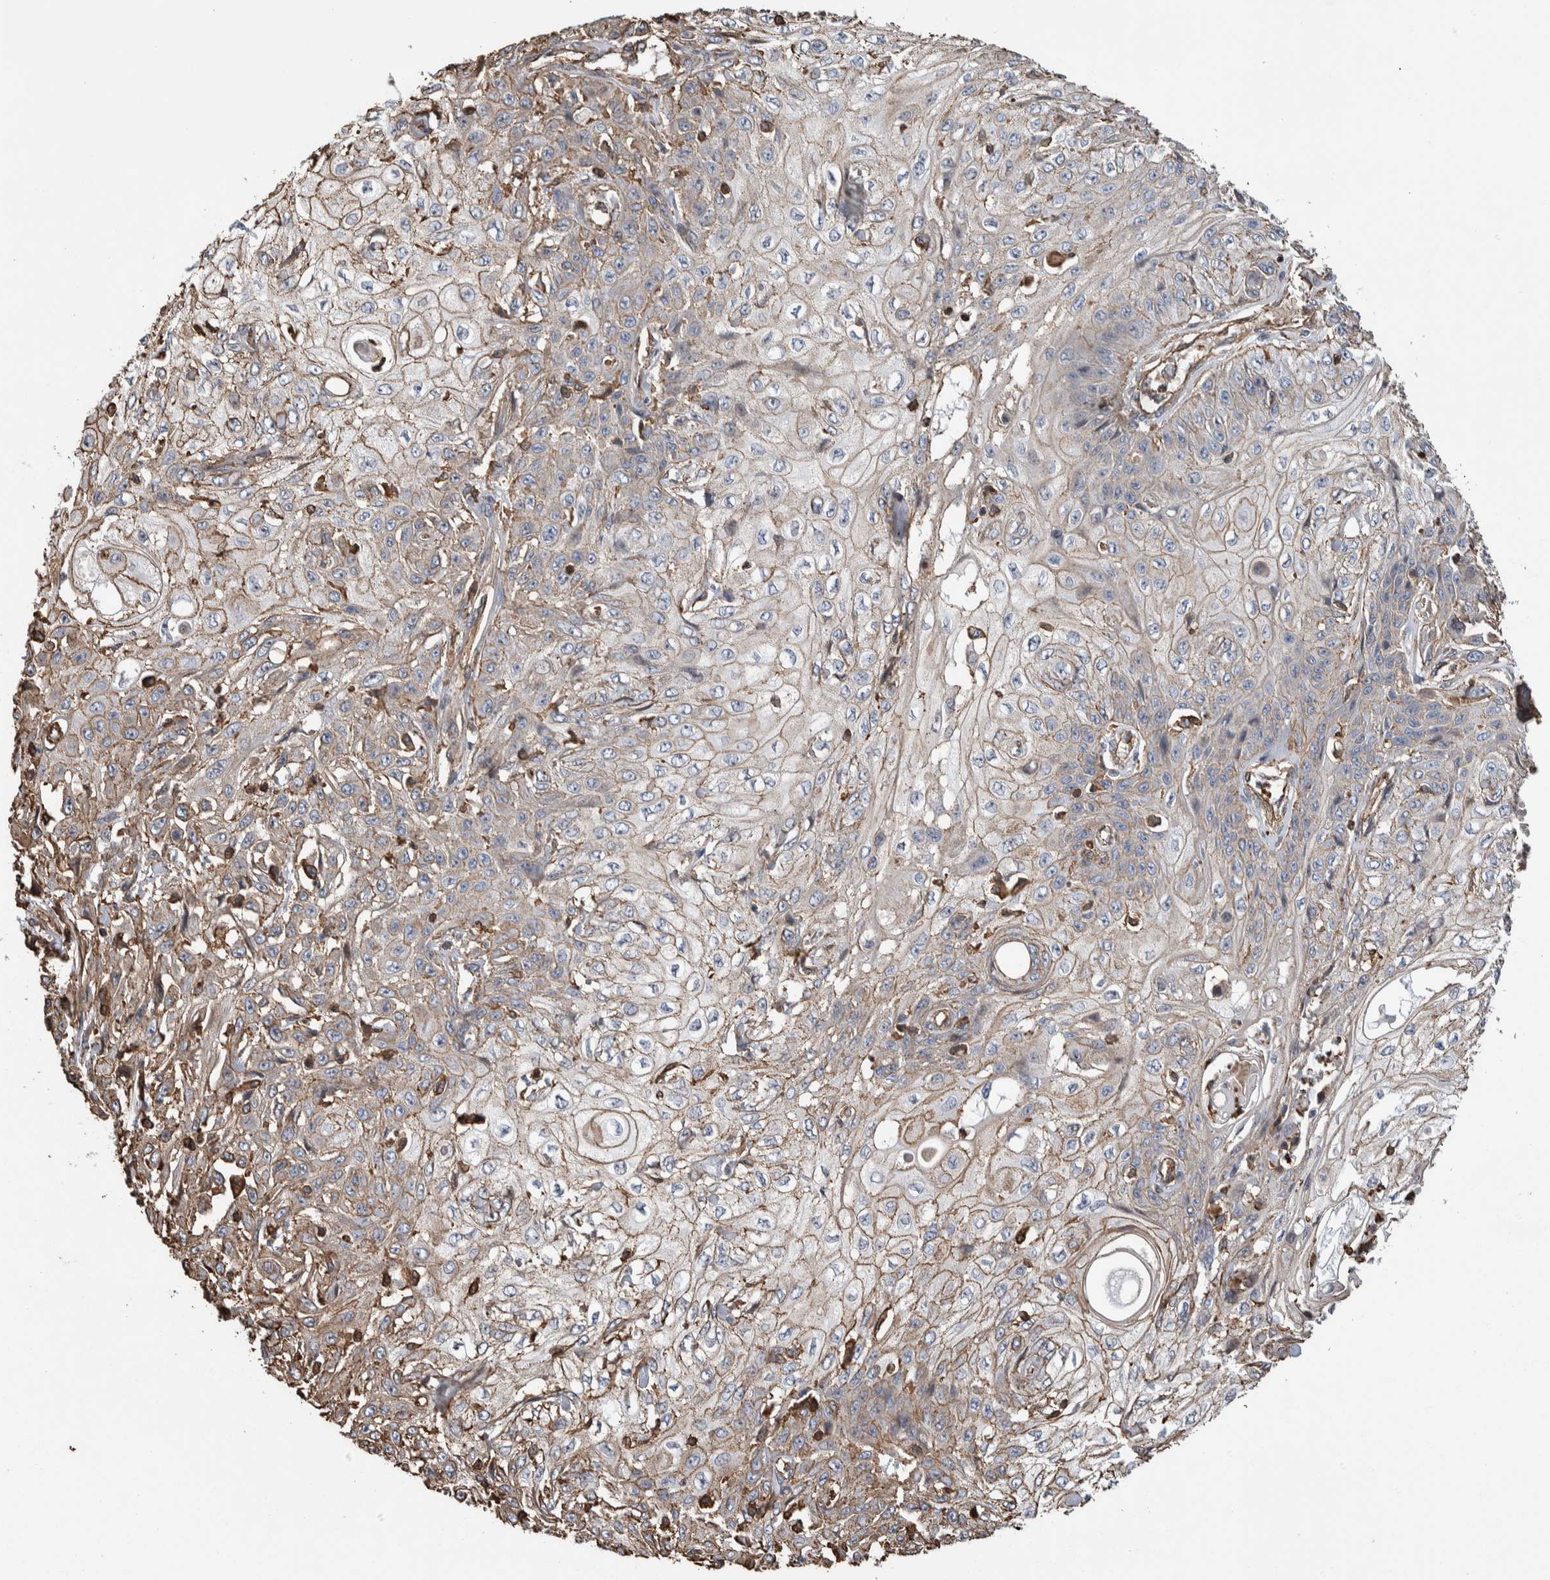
{"staining": {"intensity": "weak", "quantity": "25%-75%", "location": "cytoplasmic/membranous"}, "tissue": "skin cancer", "cell_type": "Tumor cells", "image_type": "cancer", "snomed": [{"axis": "morphology", "description": "Squamous cell carcinoma, NOS"}, {"axis": "morphology", "description": "Squamous cell carcinoma, metastatic, NOS"}, {"axis": "topography", "description": "Skin"}, {"axis": "topography", "description": "Lymph node"}], "caption": "The micrograph reveals a brown stain indicating the presence of a protein in the cytoplasmic/membranous of tumor cells in skin cancer.", "gene": "ENPP2", "patient": {"sex": "male", "age": 75}}